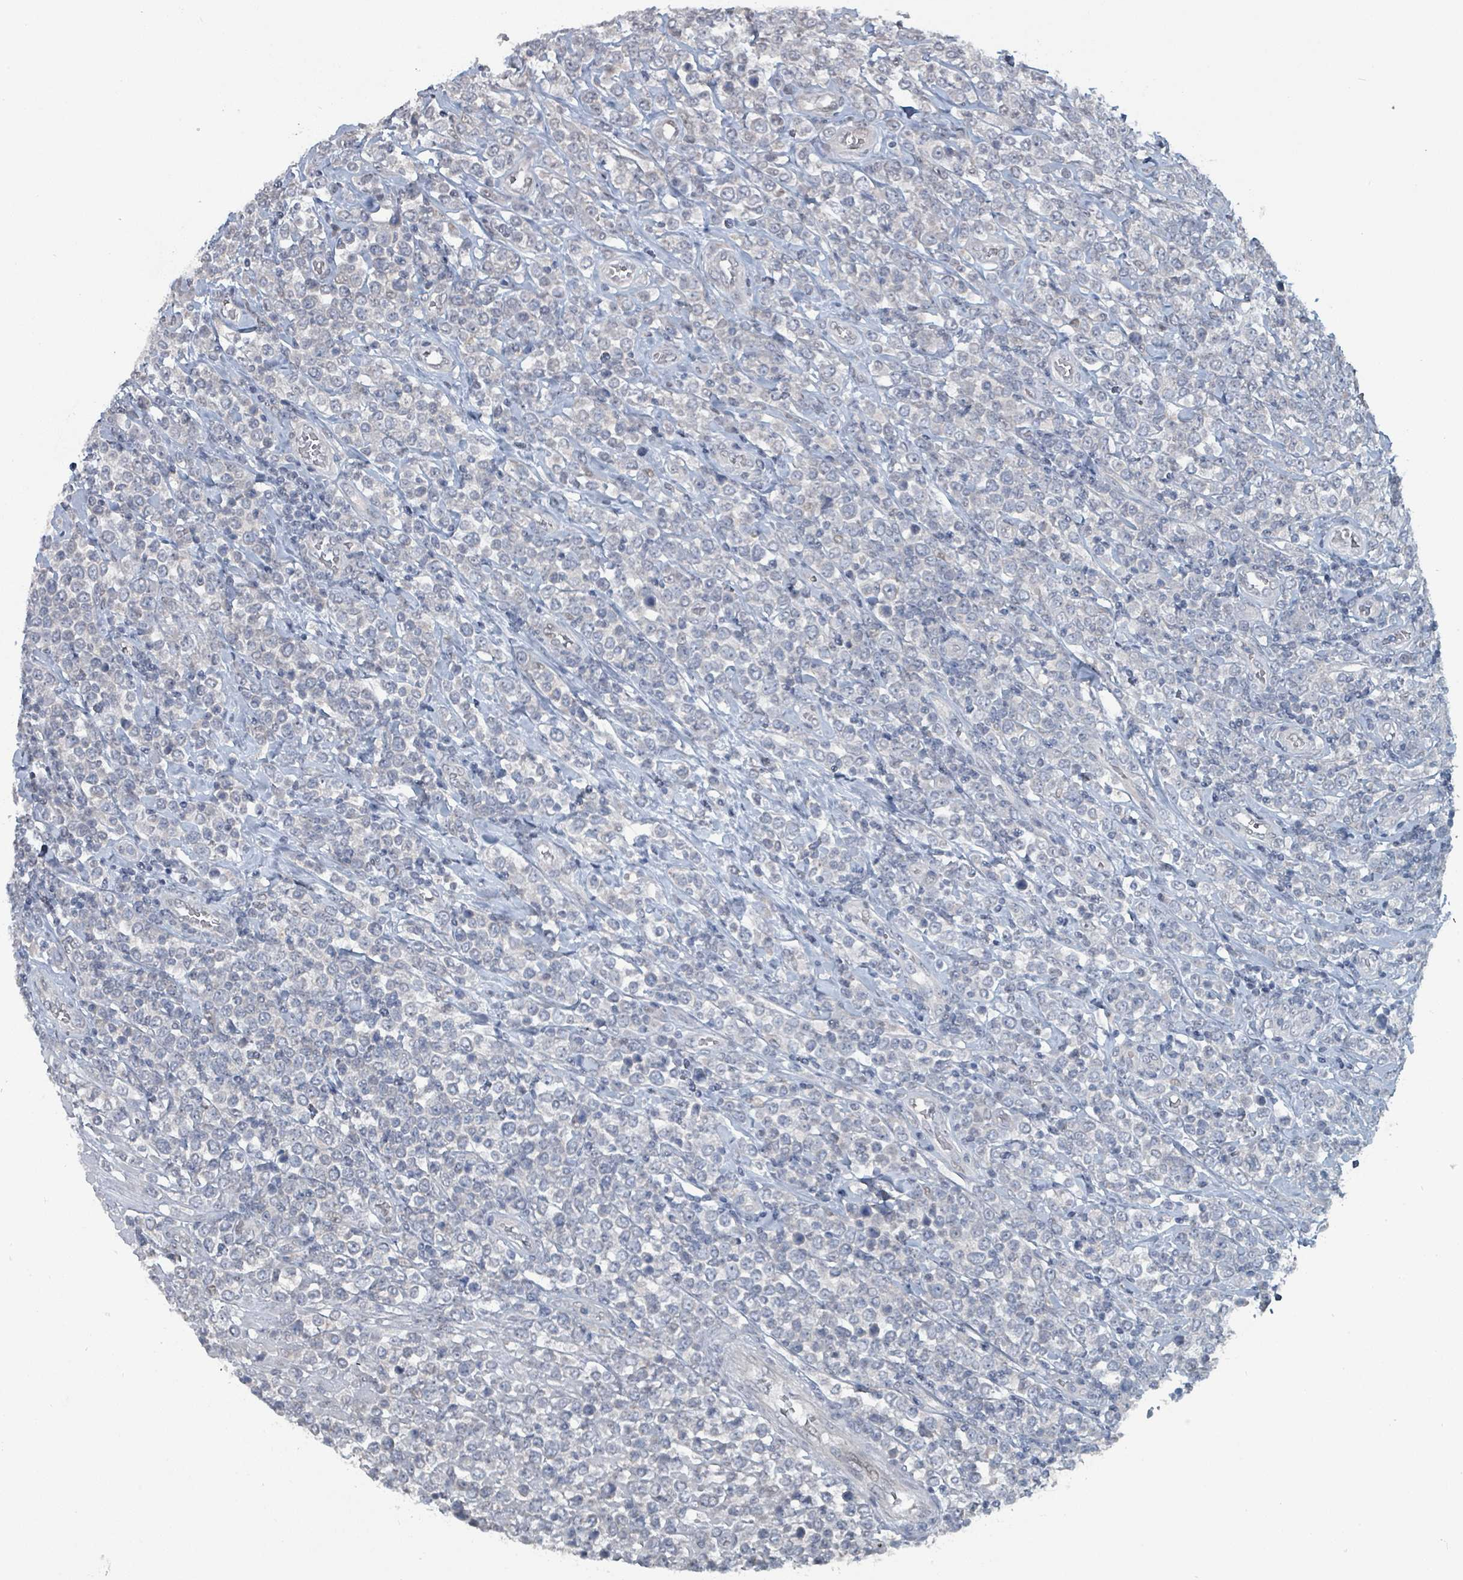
{"staining": {"intensity": "negative", "quantity": "none", "location": "none"}, "tissue": "lymphoma", "cell_type": "Tumor cells", "image_type": "cancer", "snomed": [{"axis": "morphology", "description": "Malignant lymphoma, non-Hodgkin's type, High grade"}, {"axis": "topography", "description": "Soft tissue"}], "caption": "A photomicrograph of high-grade malignant lymphoma, non-Hodgkin's type stained for a protein reveals no brown staining in tumor cells.", "gene": "BIVM", "patient": {"sex": "female", "age": 56}}